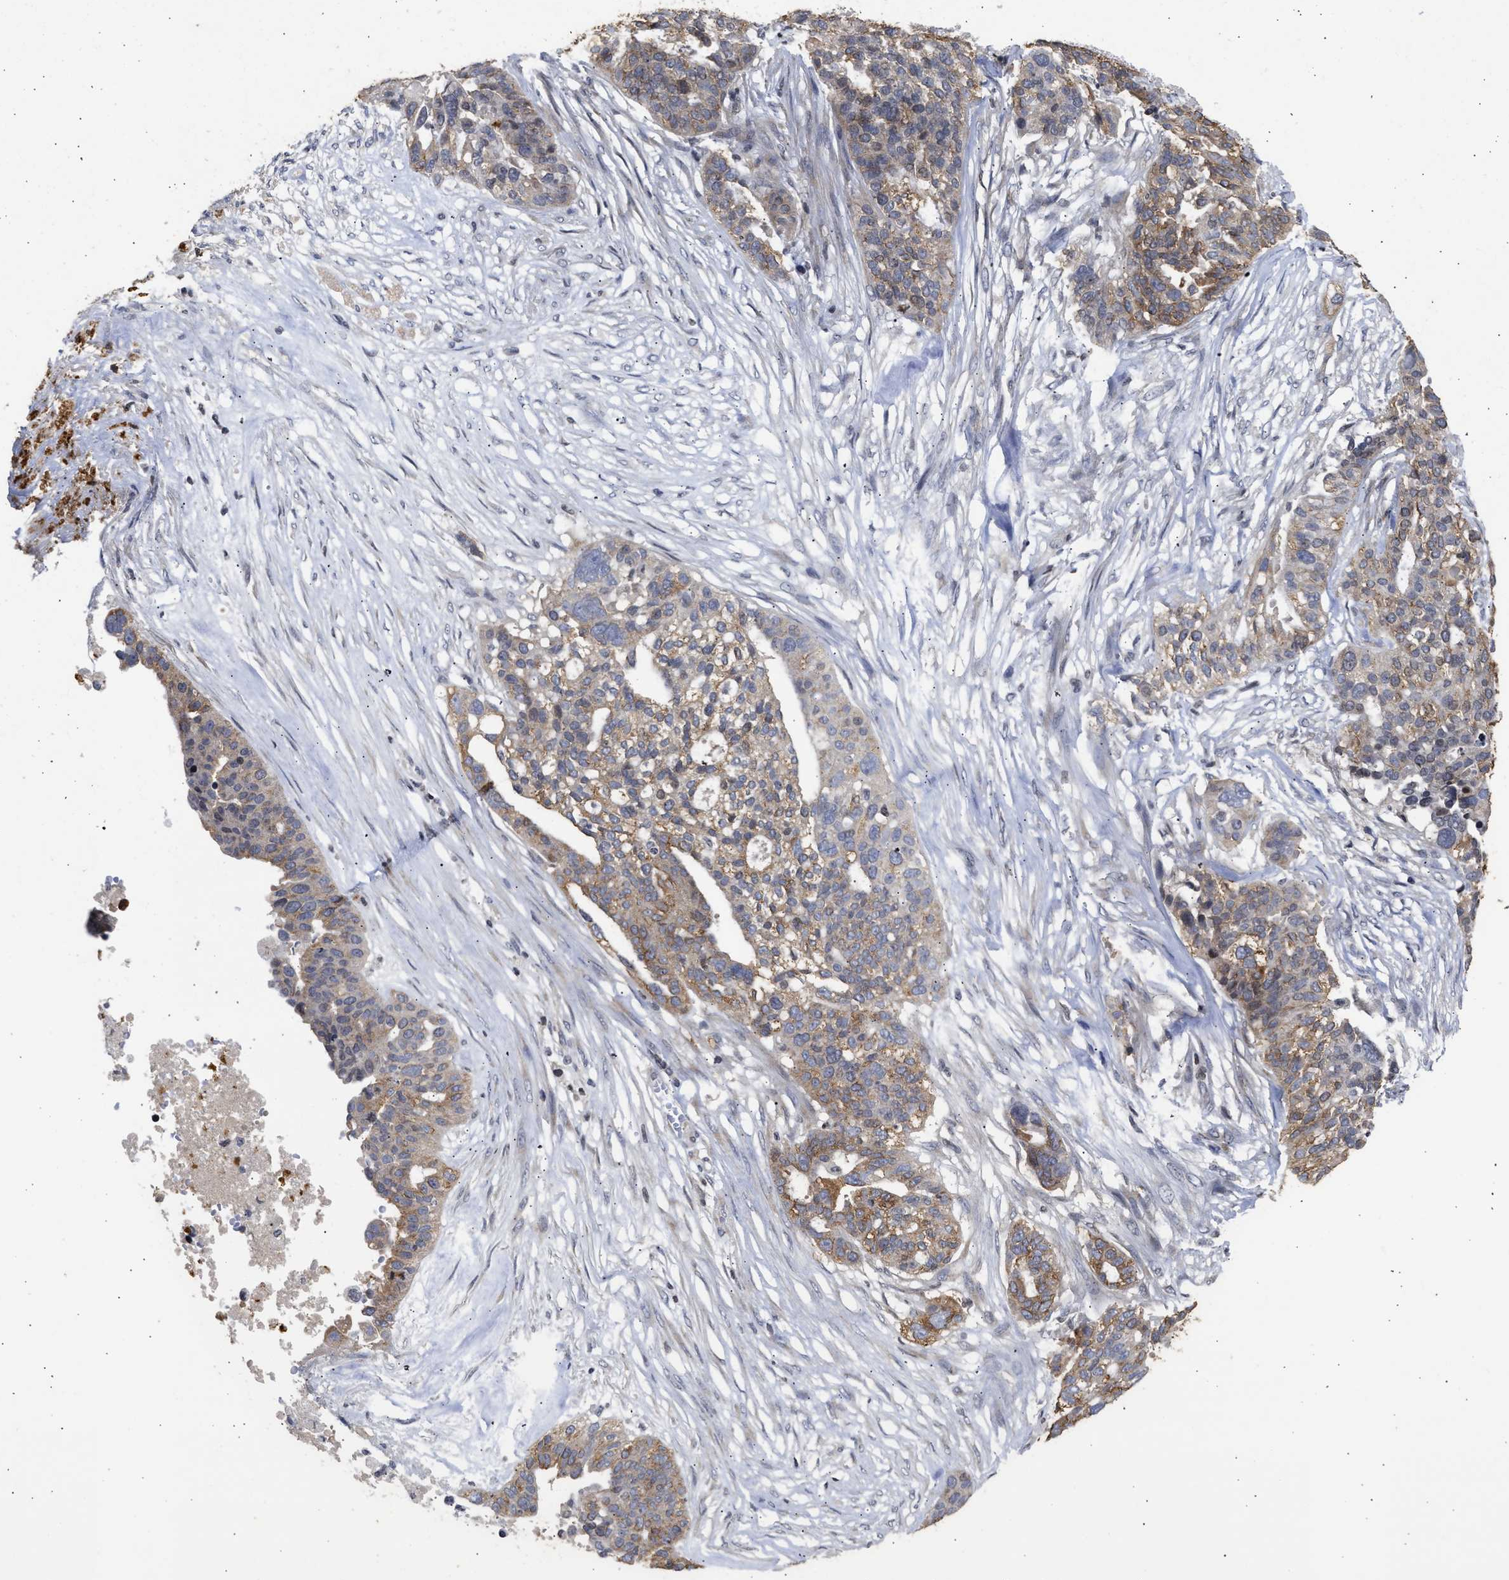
{"staining": {"intensity": "weak", "quantity": ">75%", "location": "cytoplasmic/membranous"}, "tissue": "ovarian cancer", "cell_type": "Tumor cells", "image_type": "cancer", "snomed": [{"axis": "morphology", "description": "Cystadenocarcinoma, serous, NOS"}, {"axis": "topography", "description": "Ovary"}], "caption": "Protein staining displays weak cytoplasmic/membranous staining in approximately >75% of tumor cells in ovarian serous cystadenocarcinoma.", "gene": "ENSG00000142539", "patient": {"sex": "female", "age": 59}}